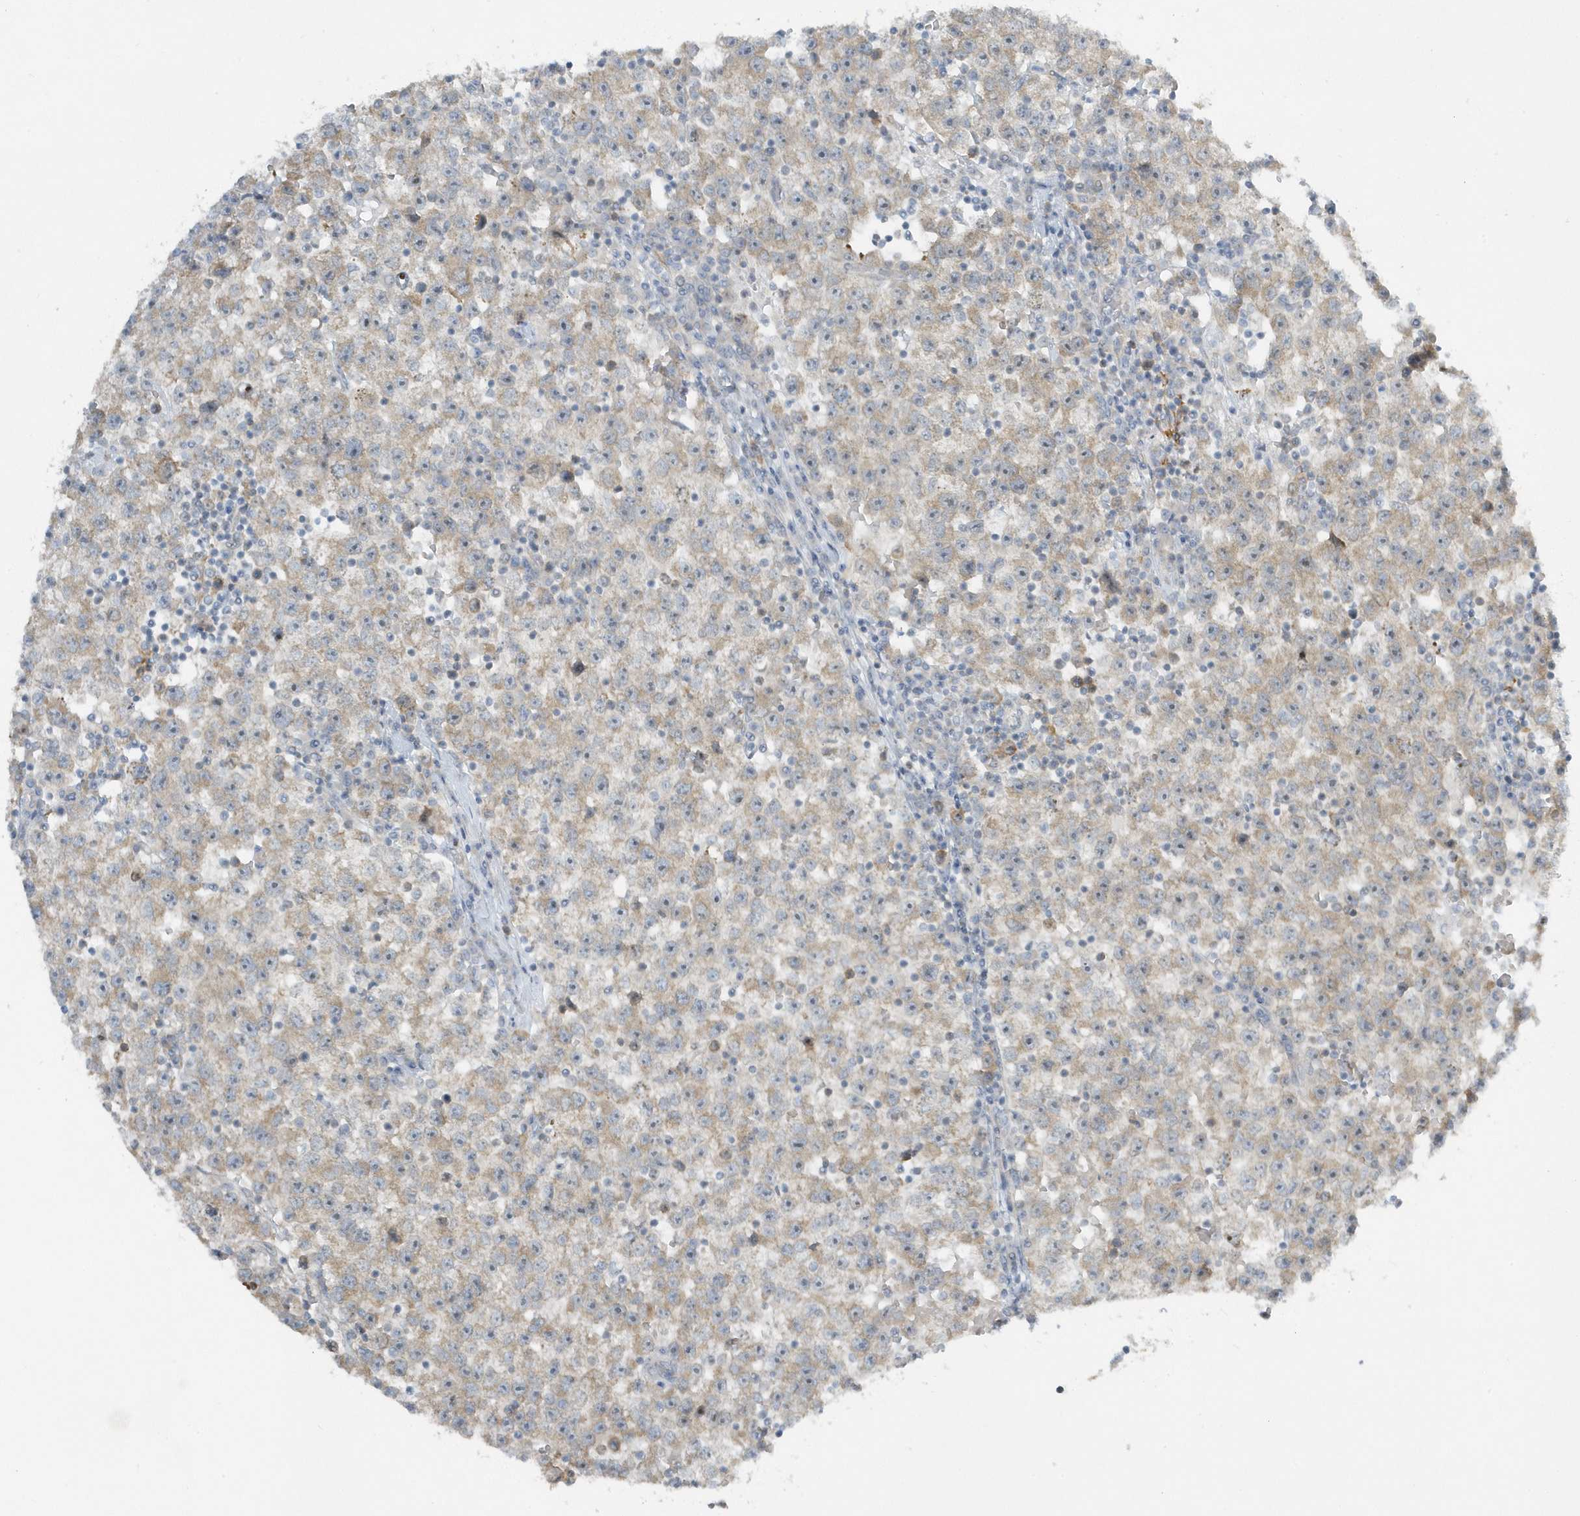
{"staining": {"intensity": "moderate", "quantity": ">75%", "location": "cytoplasmic/membranous"}, "tissue": "testis cancer", "cell_type": "Tumor cells", "image_type": "cancer", "snomed": [{"axis": "morphology", "description": "Seminoma, NOS"}, {"axis": "topography", "description": "Testis"}], "caption": "Immunohistochemical staining of testis cancer reveals moderate cytoplasmic/membranous protein staining in about >75% of tumor cells.", "gene": "SCN3A", "patient": {"sex": "male", "age": 22}}